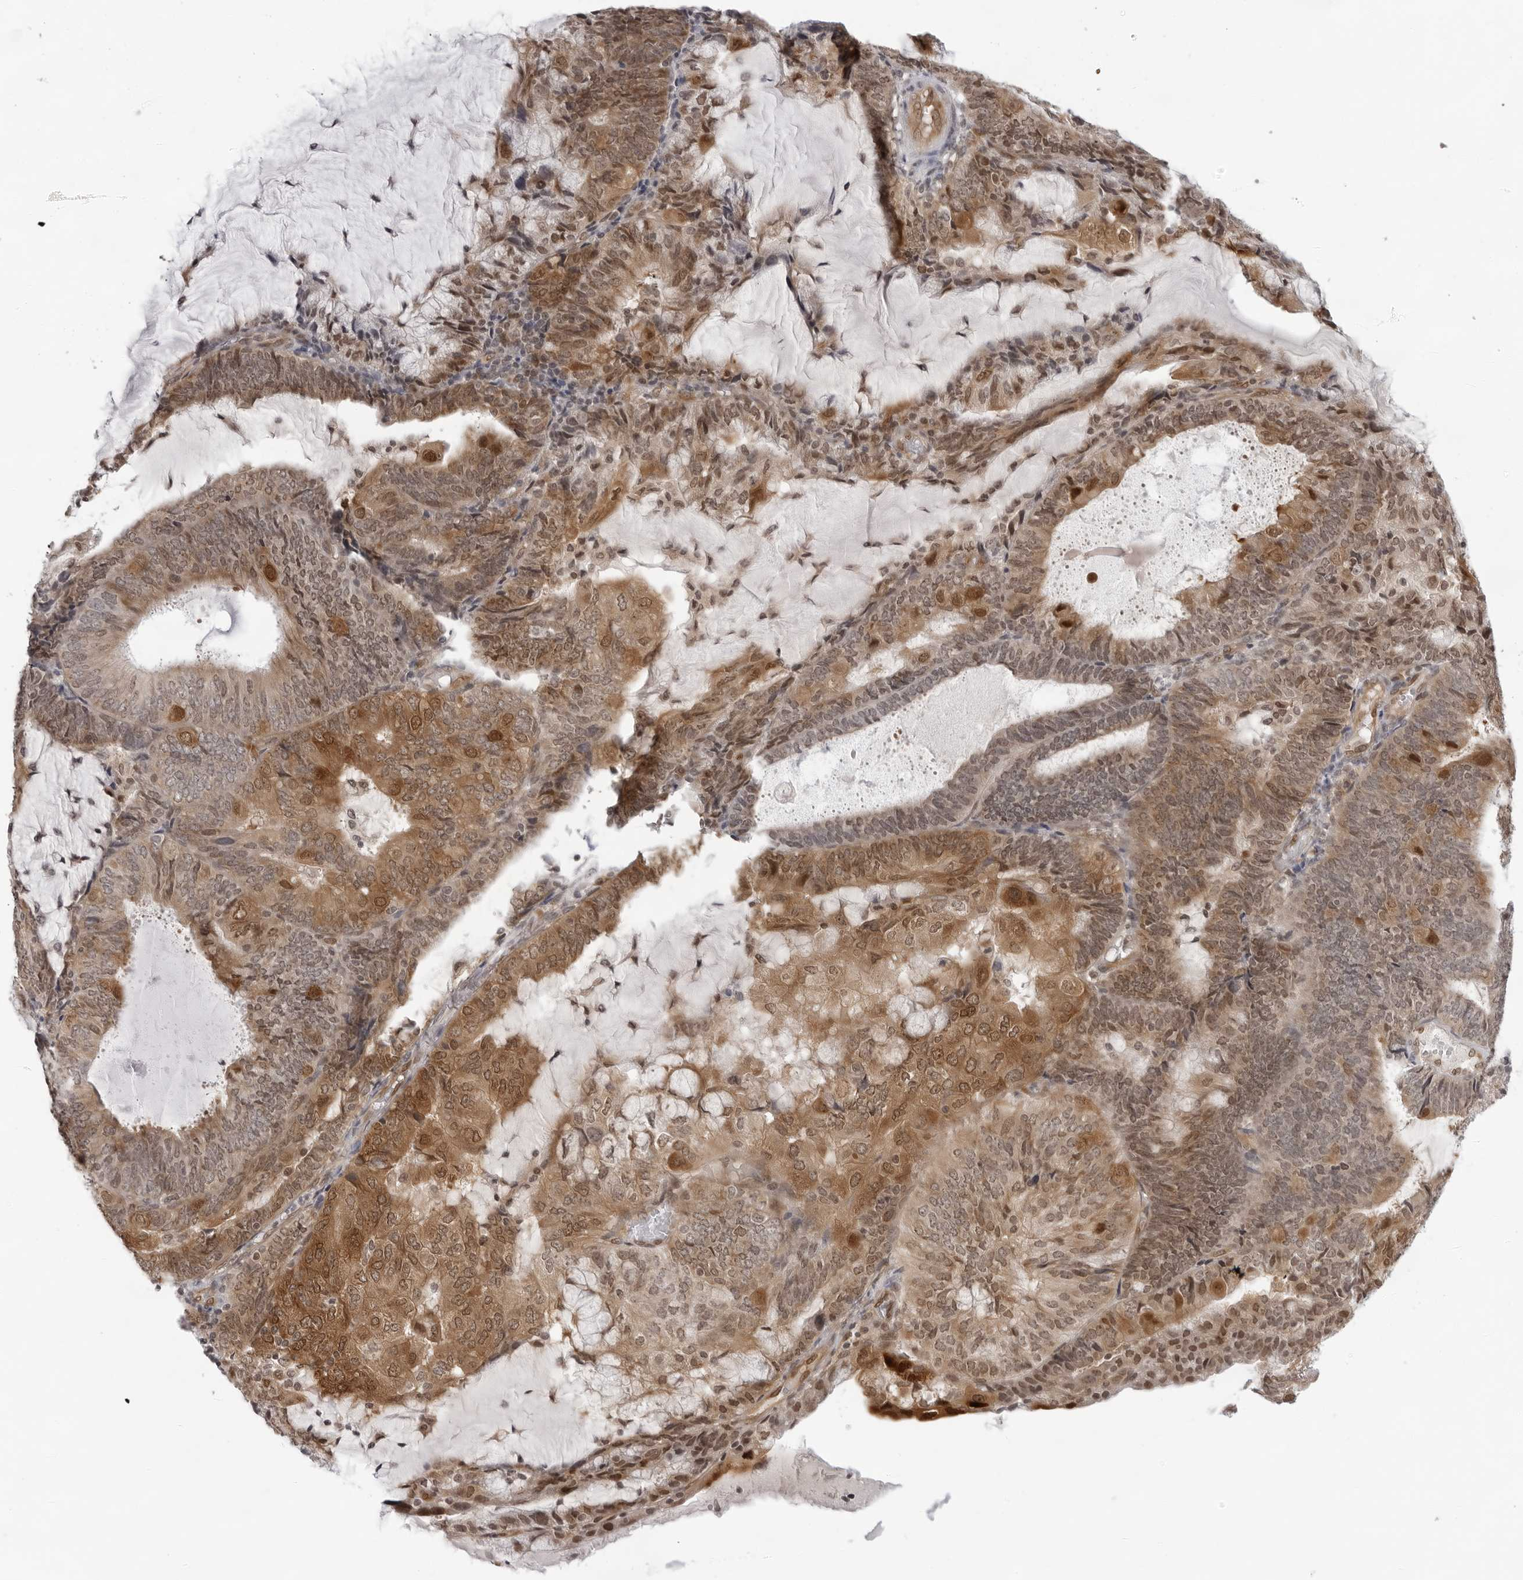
{"staining": {"intensity": "moderate", "quantity": ">75%", "location": "cytoplasmic/membranous,nuclear"}, "tissue": "endometrial cancer", "cell_type": "Tumor cells", "image_type": "cancer", "snomed": [{"axis": "morphology", "description": "Adenocarcinoma, NOS"}, {"axis": "topography", "description": "Endometrium"}], "caption": "Immunohistochemistry of endometrial adenocarcinoma exhibits medium levels of moderate cytoplasmic/membranous and nuclear expression in approximately >75% of tumor cells.", "gene": "CASP7", "patient": {"sex": "female", "age": 81}}